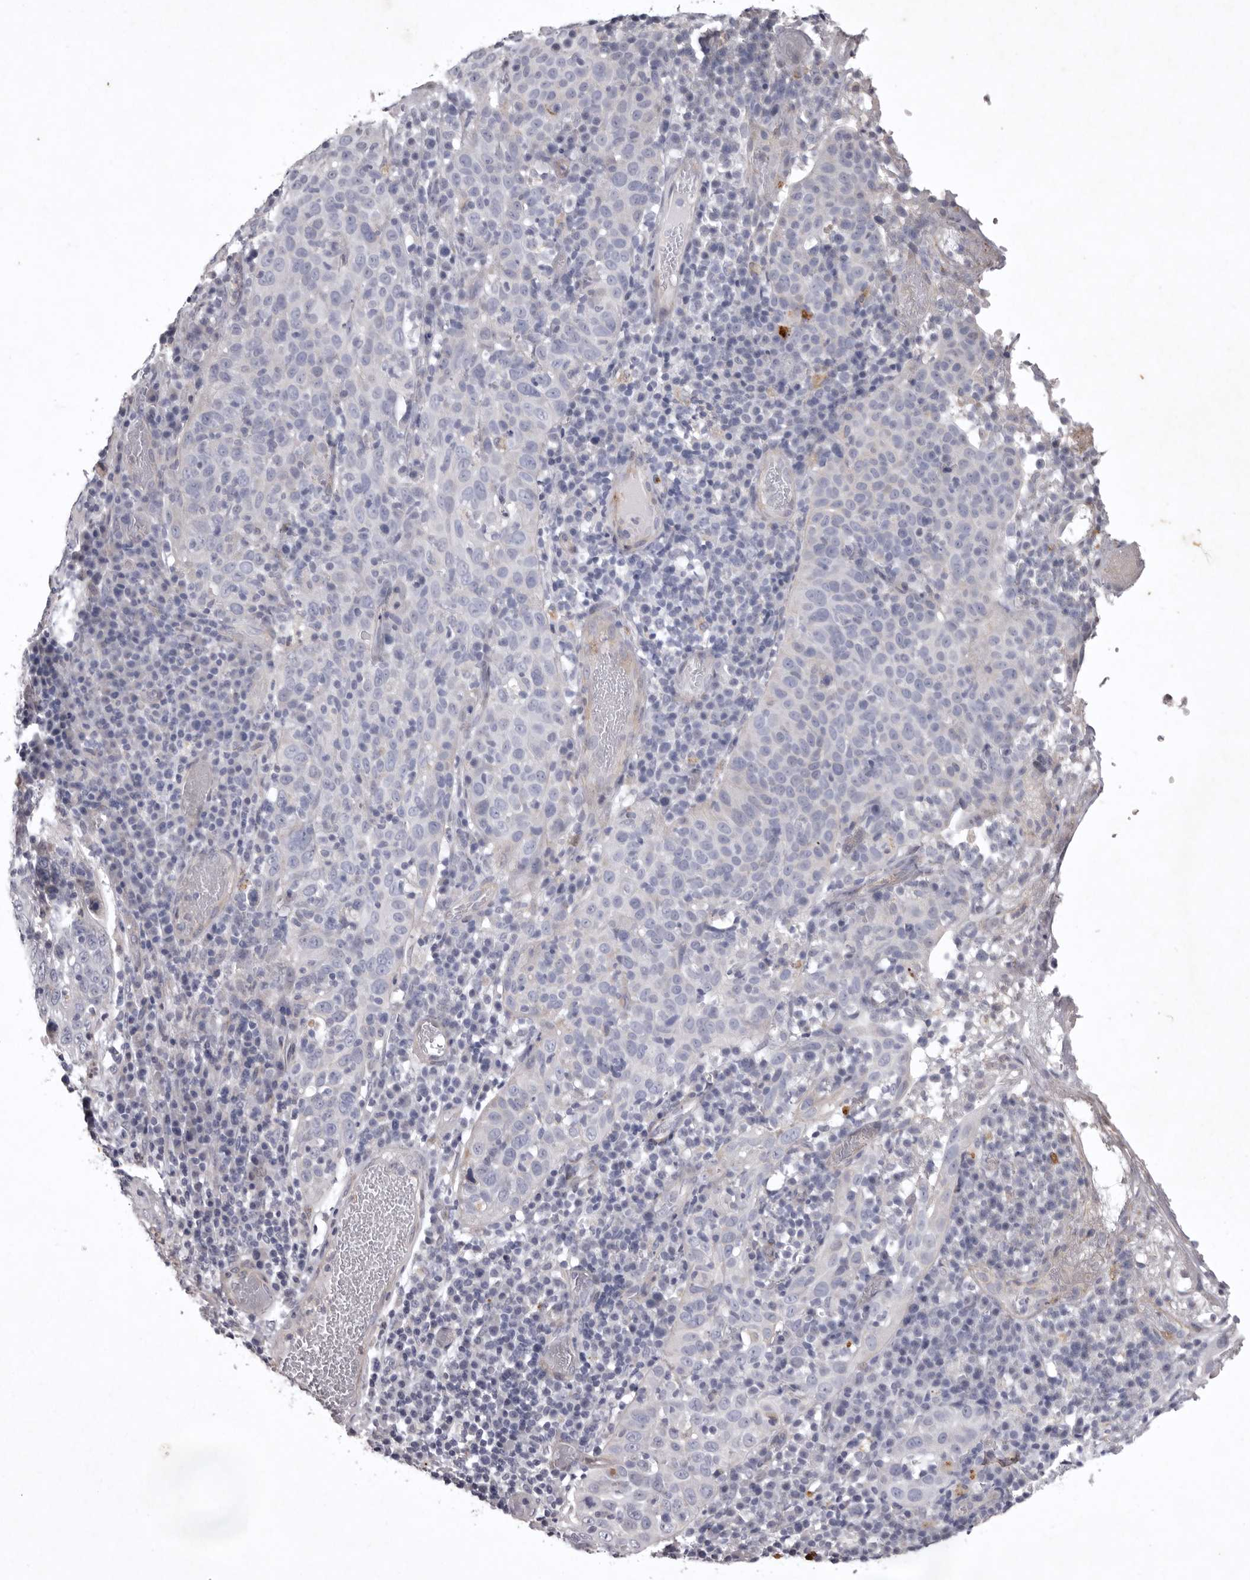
{"staining": {"intensity": "negative", "quantity": "none", "location": "none"}, "tissue": "cervical cancer", "cell_type": "Tumor cells", "image_type": "cancer", "snomed": [{"axis": "morphology", "description": "Squamous cell carcinoma, NOS"}, {"axis": "topography", "description": "Cervix"}], "caption": "High power microscopy histopathology image of an immunohistochemistry histopathology image of cervical squamous cell carcinoma, revealing no significant expression in tumor cells.", "gene": "NKAIN4", "patient": {"sex": "female", "age": 46}}